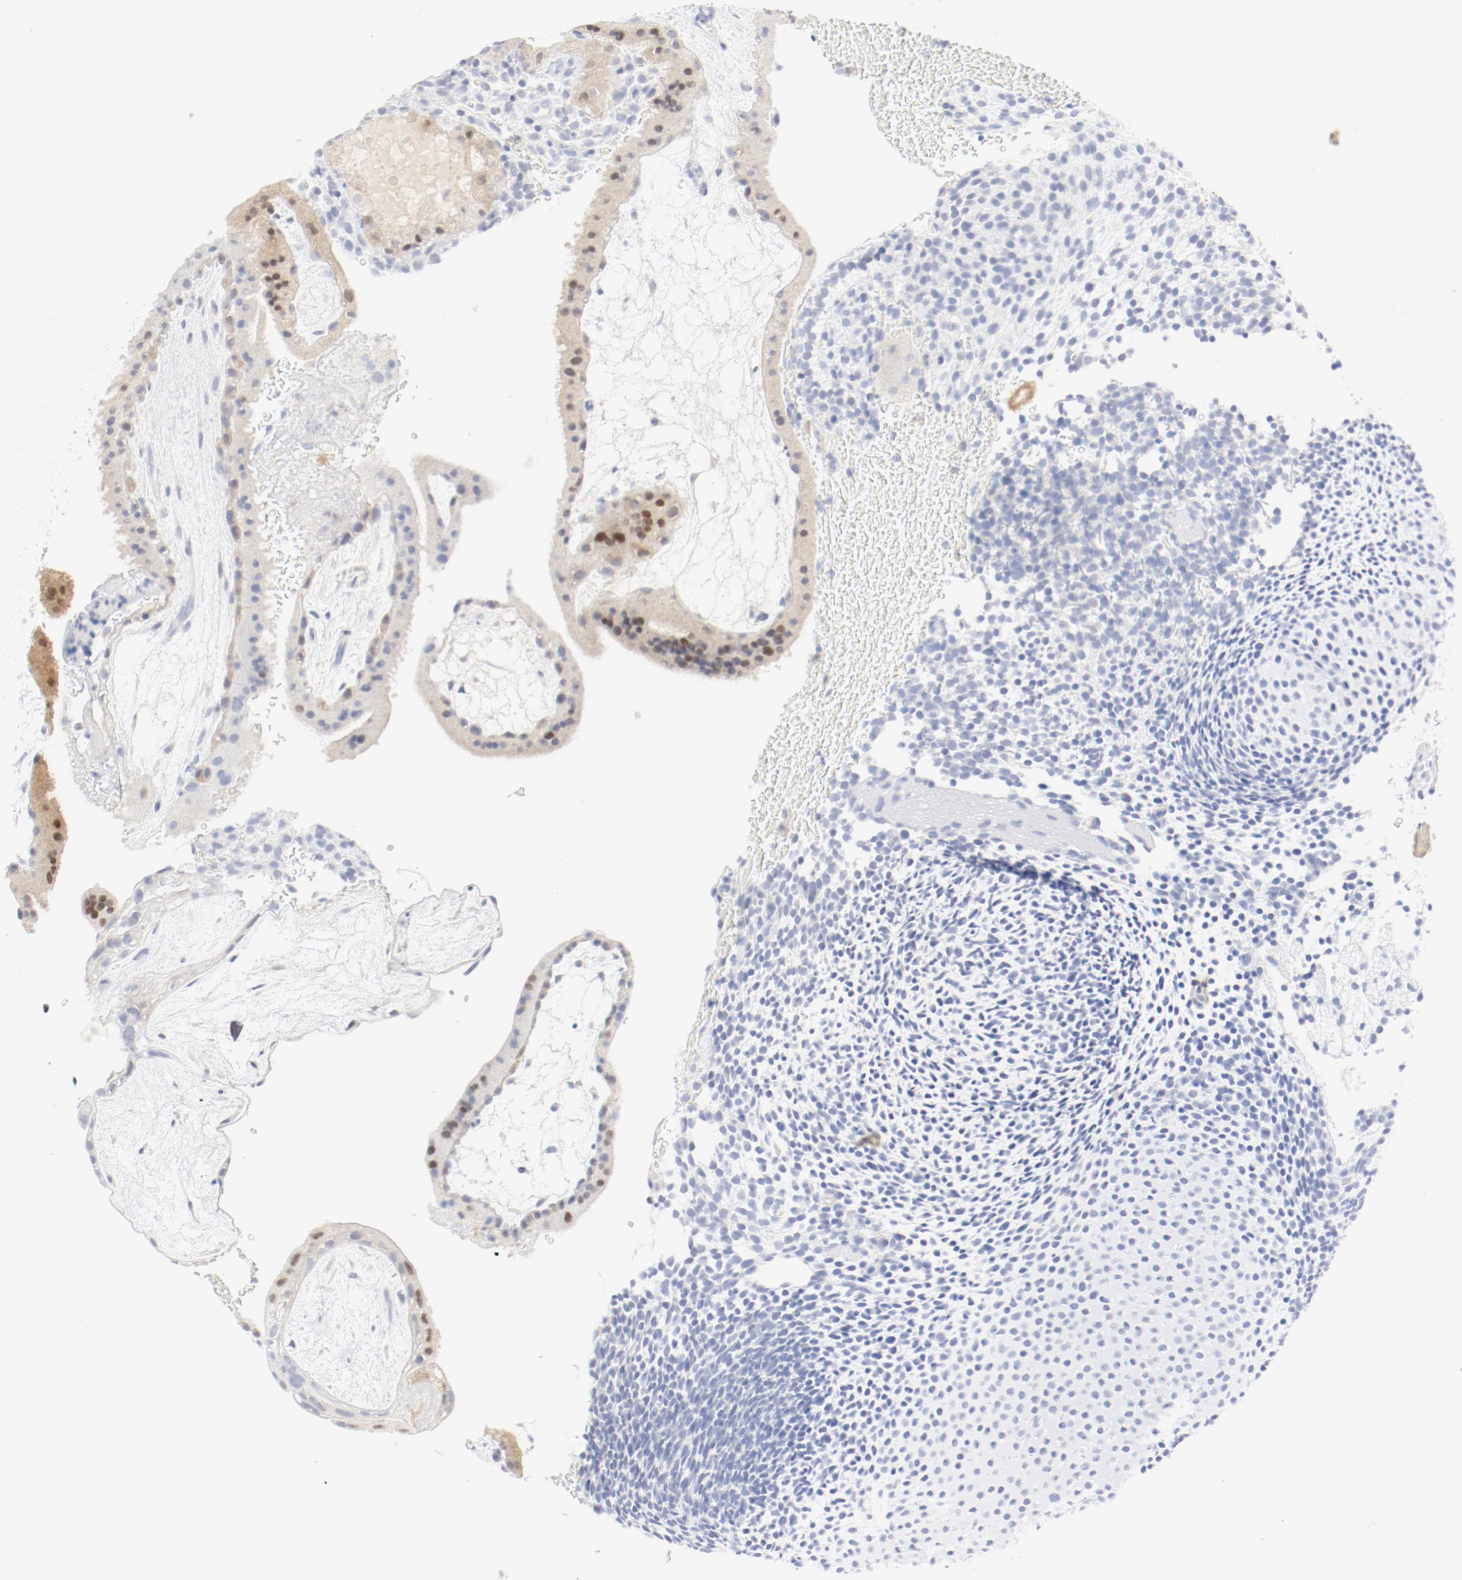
{"staining": {"intensity": "negative", "quantity": "none", "location": "none"}, "tissue": "placenta", "cell_type": "Decidual cells", "image_type": "normal", "snomed": [{"axis": "morphology", "description": "Normal tissue, NOS"}, {"axis": "topography", "description": "Placenta"}], "caption": "Histopathology image shows no significant protein expression in decidual cells of normal placenta.", "gene": "PGM1", "patient": {"sex": "female", "age": 19}}